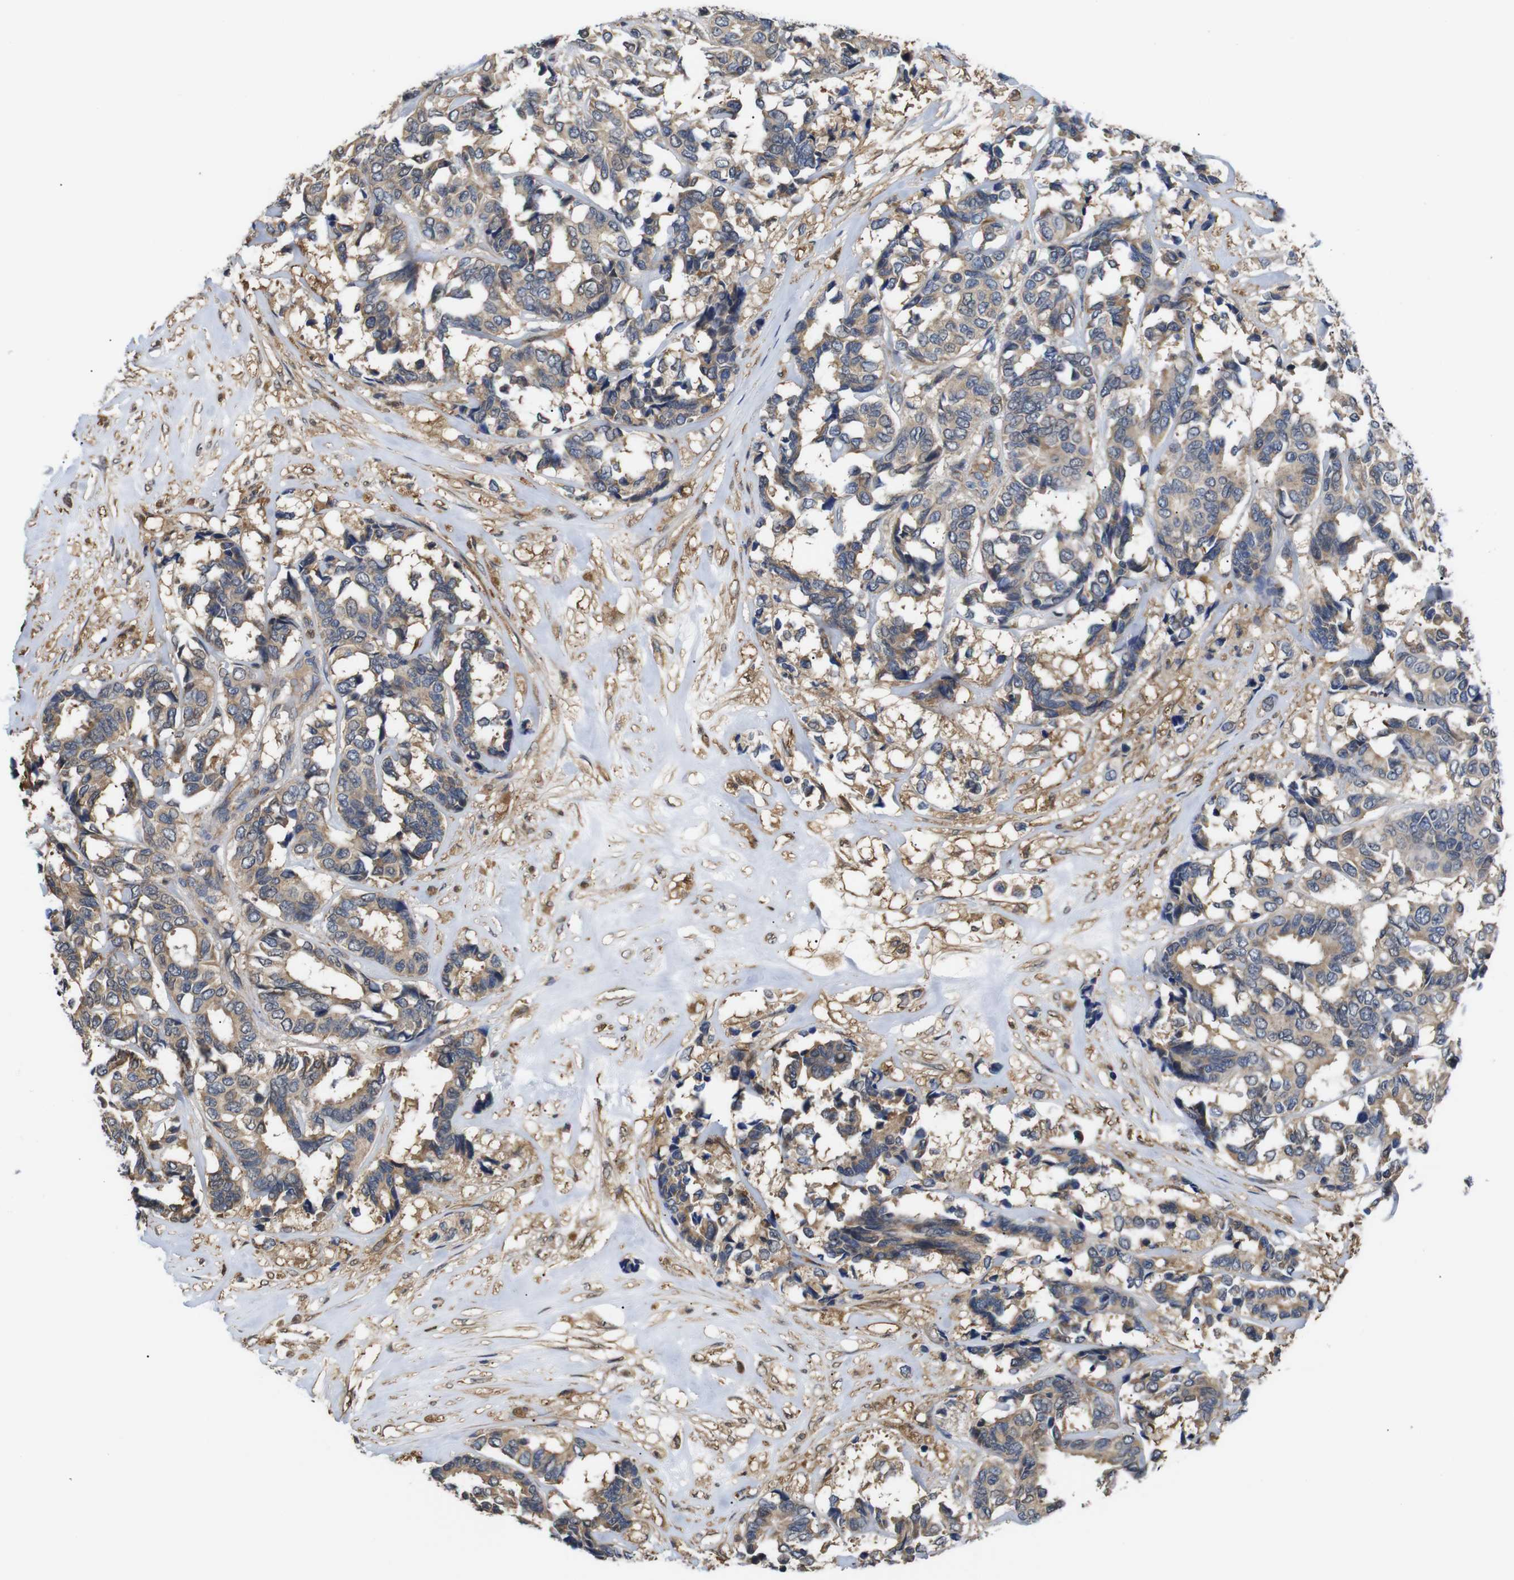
{"staining": {"intensity": "weak", "quantity": ">75%", "location": "cytoplasmic/membranous"}, "tissue": "breast cancer", "cell_type": "Tumor cells", "image_type": "cancer", "snomed": [{"axis": "morphology", "description": "Duct carcinoma"}, {"axis": "topography", "description": "Breast"}], "caption": "This histopathology image reveals immunohistochemistry (IHC) staining of breast cancer (invasive ductal carcinoma), with low weak cytoplasmic/membranous expression in about >75% of tumor cells.", "gene": "DDR1", "patient": {"sex": "female", "age": 87}}